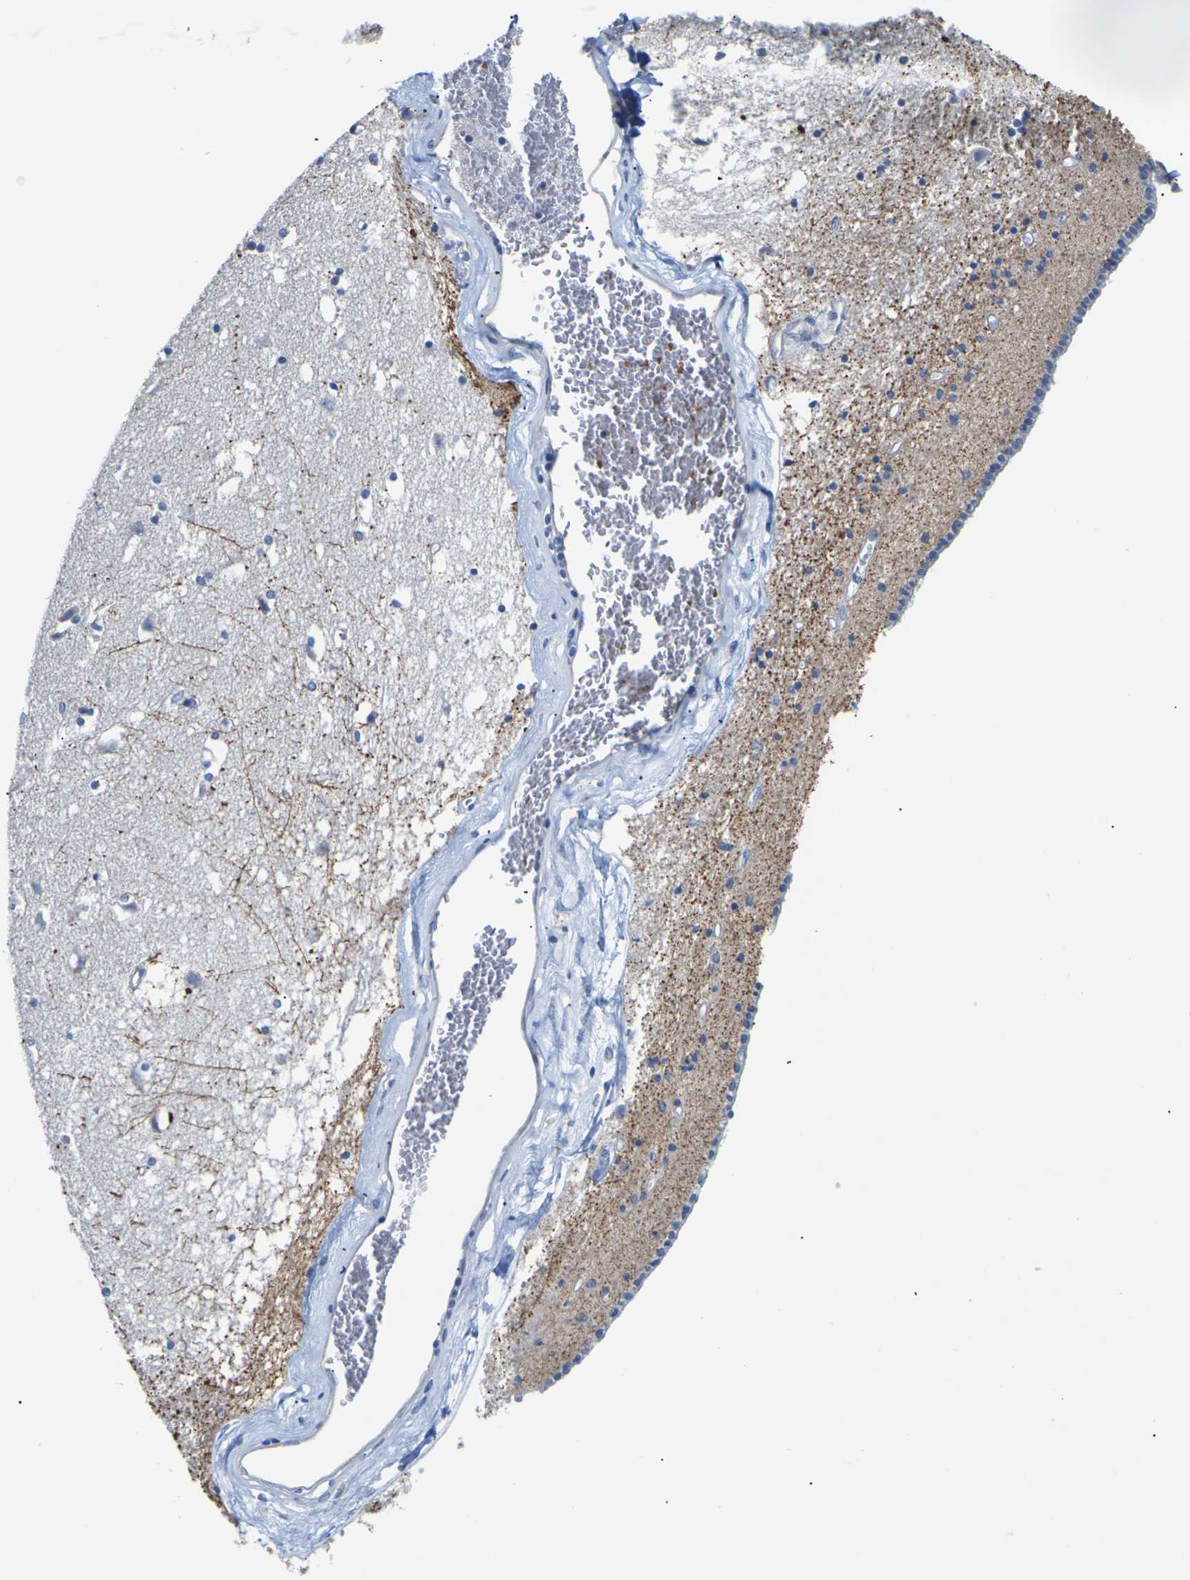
{"staining": {"intensity": "weak", "quantity": "<25%", "location": "cytoplasmic/membranous"}, "tissue": "caudate", "cell_type": "Glial cells", "image_type": "normal", "snomed": [{"axis": "morphology", "description": "Normal tissue, NOS"}, {"axis": "topography", "description": "Lateral ventricle wall"}], "caption": "Immunohistochemistry of unremarkable caudate reveals no expression in glial cells. Brightfield microscopy of IHC stained with DAB (brown) and hematoxylin (blue), captured at high magnification.", "gene": "TMCO4", "patient": {"sex": "male", "age": 45}}